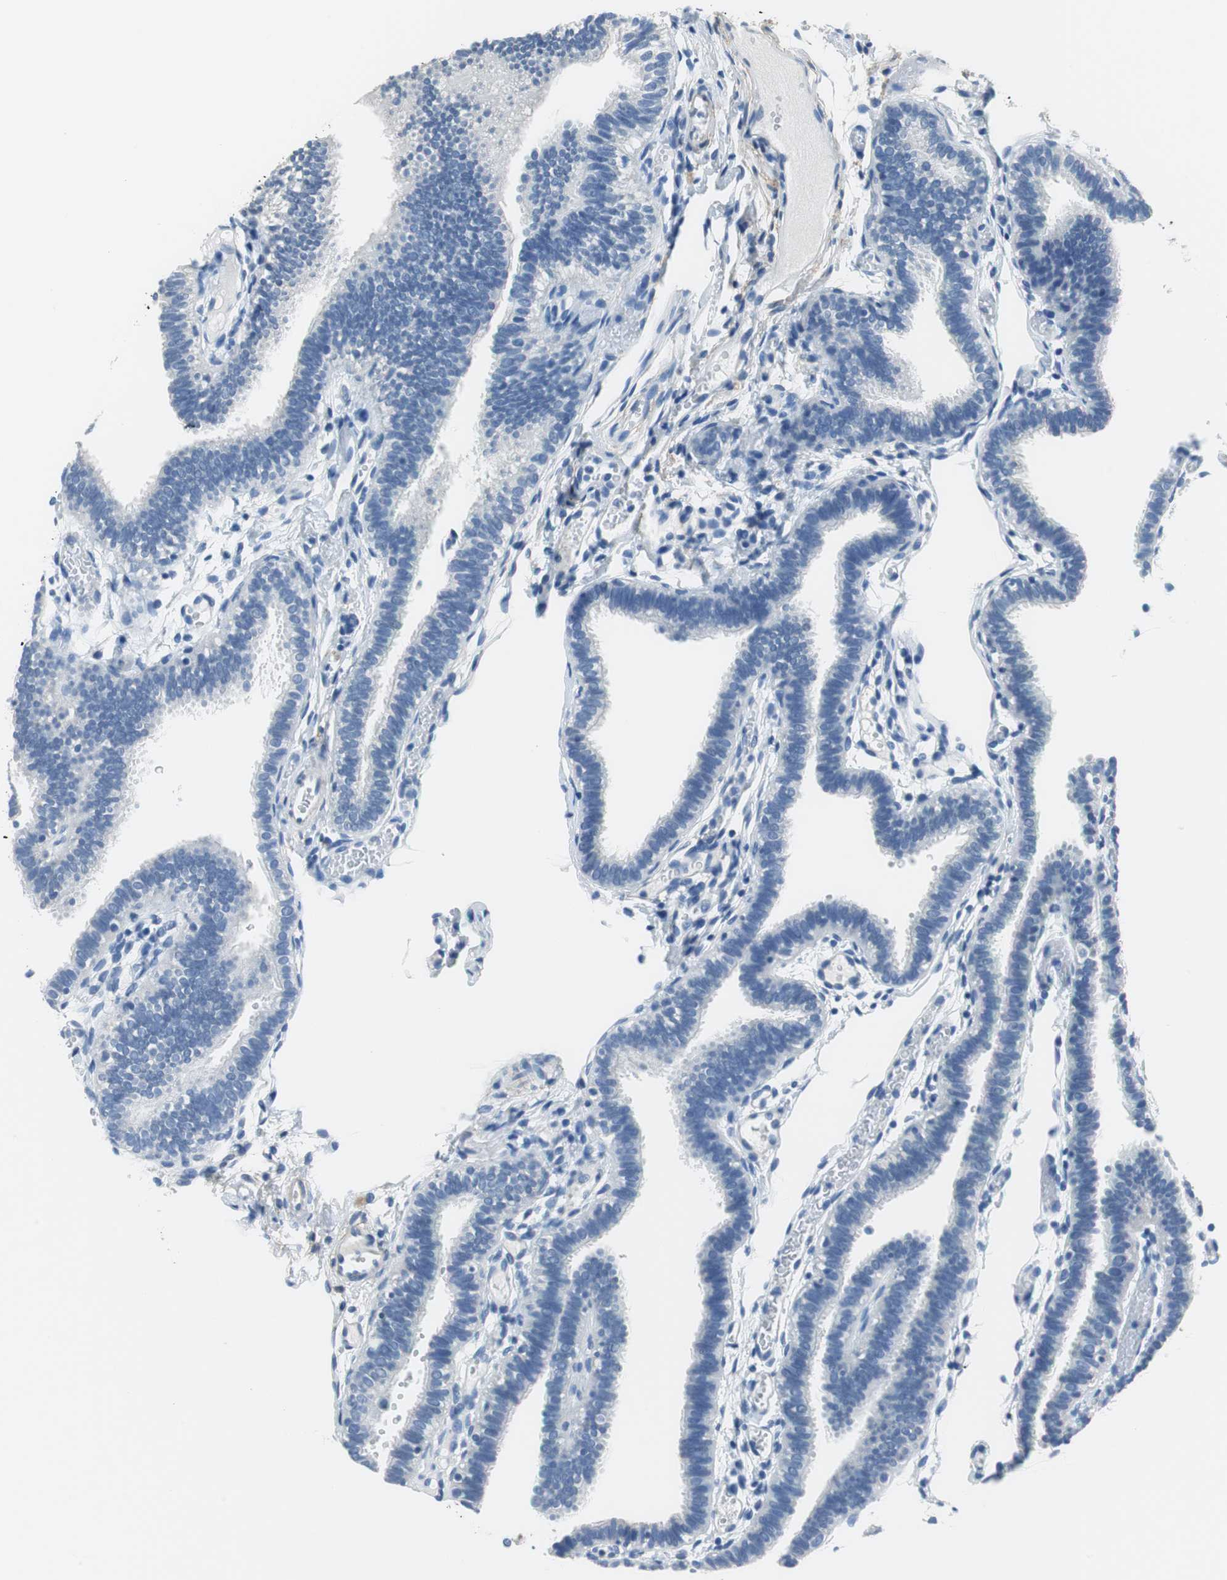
{"staining": {"intensity": "negative", "quantity": "none", "location": "none"}, "tissue": "fallopian tube", "cell_type": "Glandular cells", "image_type": "normal", "snomed": [{"axis": "morphology", "description": "Normal tissue, NOS"}, {"axis": "topography", "description": "Fallopian tube"}], "caption": "The micrograph shows no staining of glandular cells in benign fallopian tube.", "gene": "MUC7", "patient": {"sex": "female", "age": 29}}